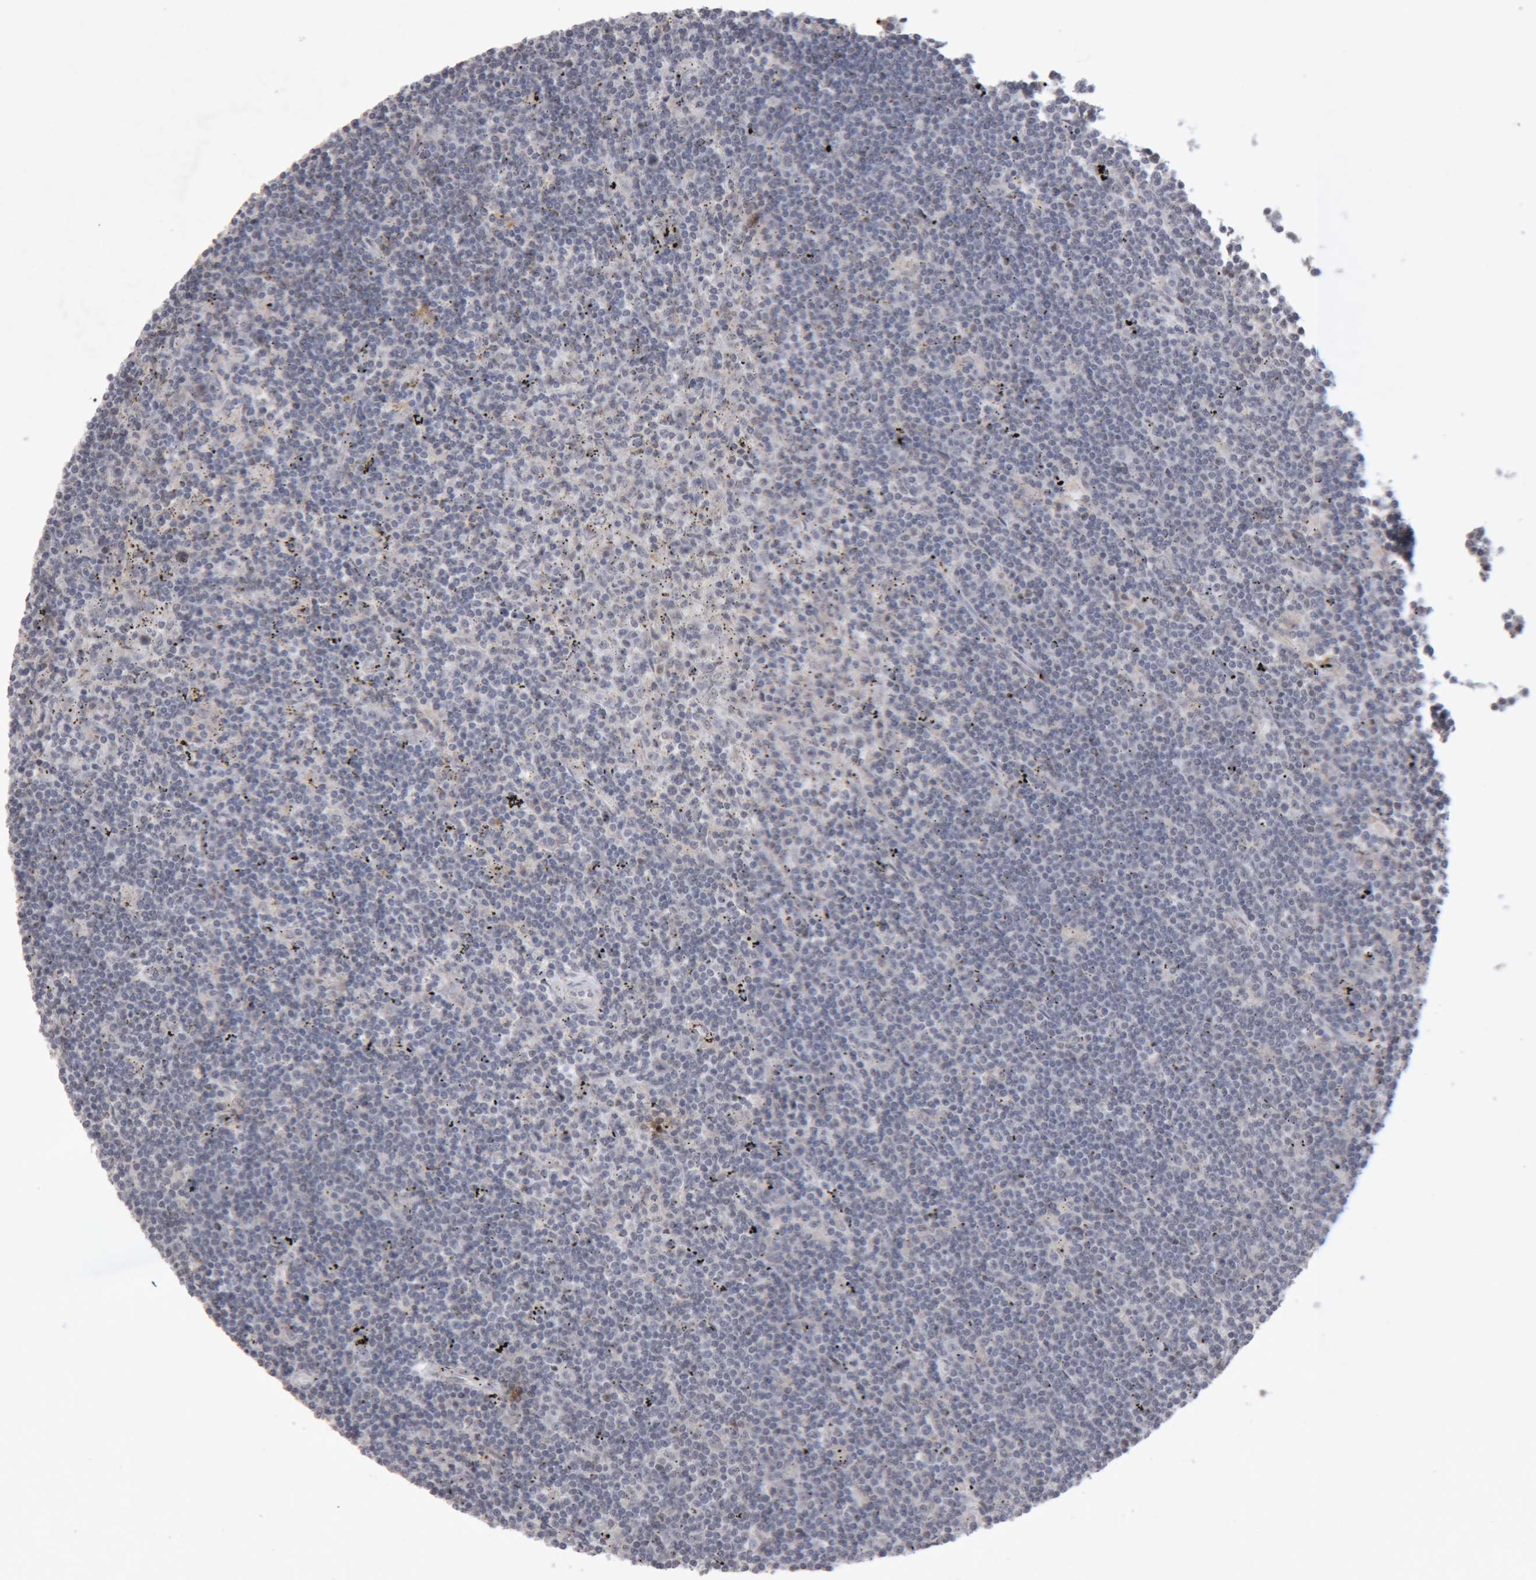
{"staining": {"intensity": "negative", "quantity": "none", "location": "none"}, "tissue": "lymphoma", "cell_type": "Tumor cells", "image_type": "cancer", "snomed": [{"axis": "morphology", "description": "Malignant lymphoma, non-Hodgkin's type, Low grade"}, {"axis": "topography", "description": "Spleen"}], "caption": "Immunohistochemistry histopathology image of neoplastic tissue: human malignant lymphoma, non-Hodgkin's type (low-grade) stained with DAB (3,3'-diaminobenzidine) shows no significant protein positivity in tumor cells.", "gene": "MEP1A", "patient": {"sex": "male", "age": 76}}